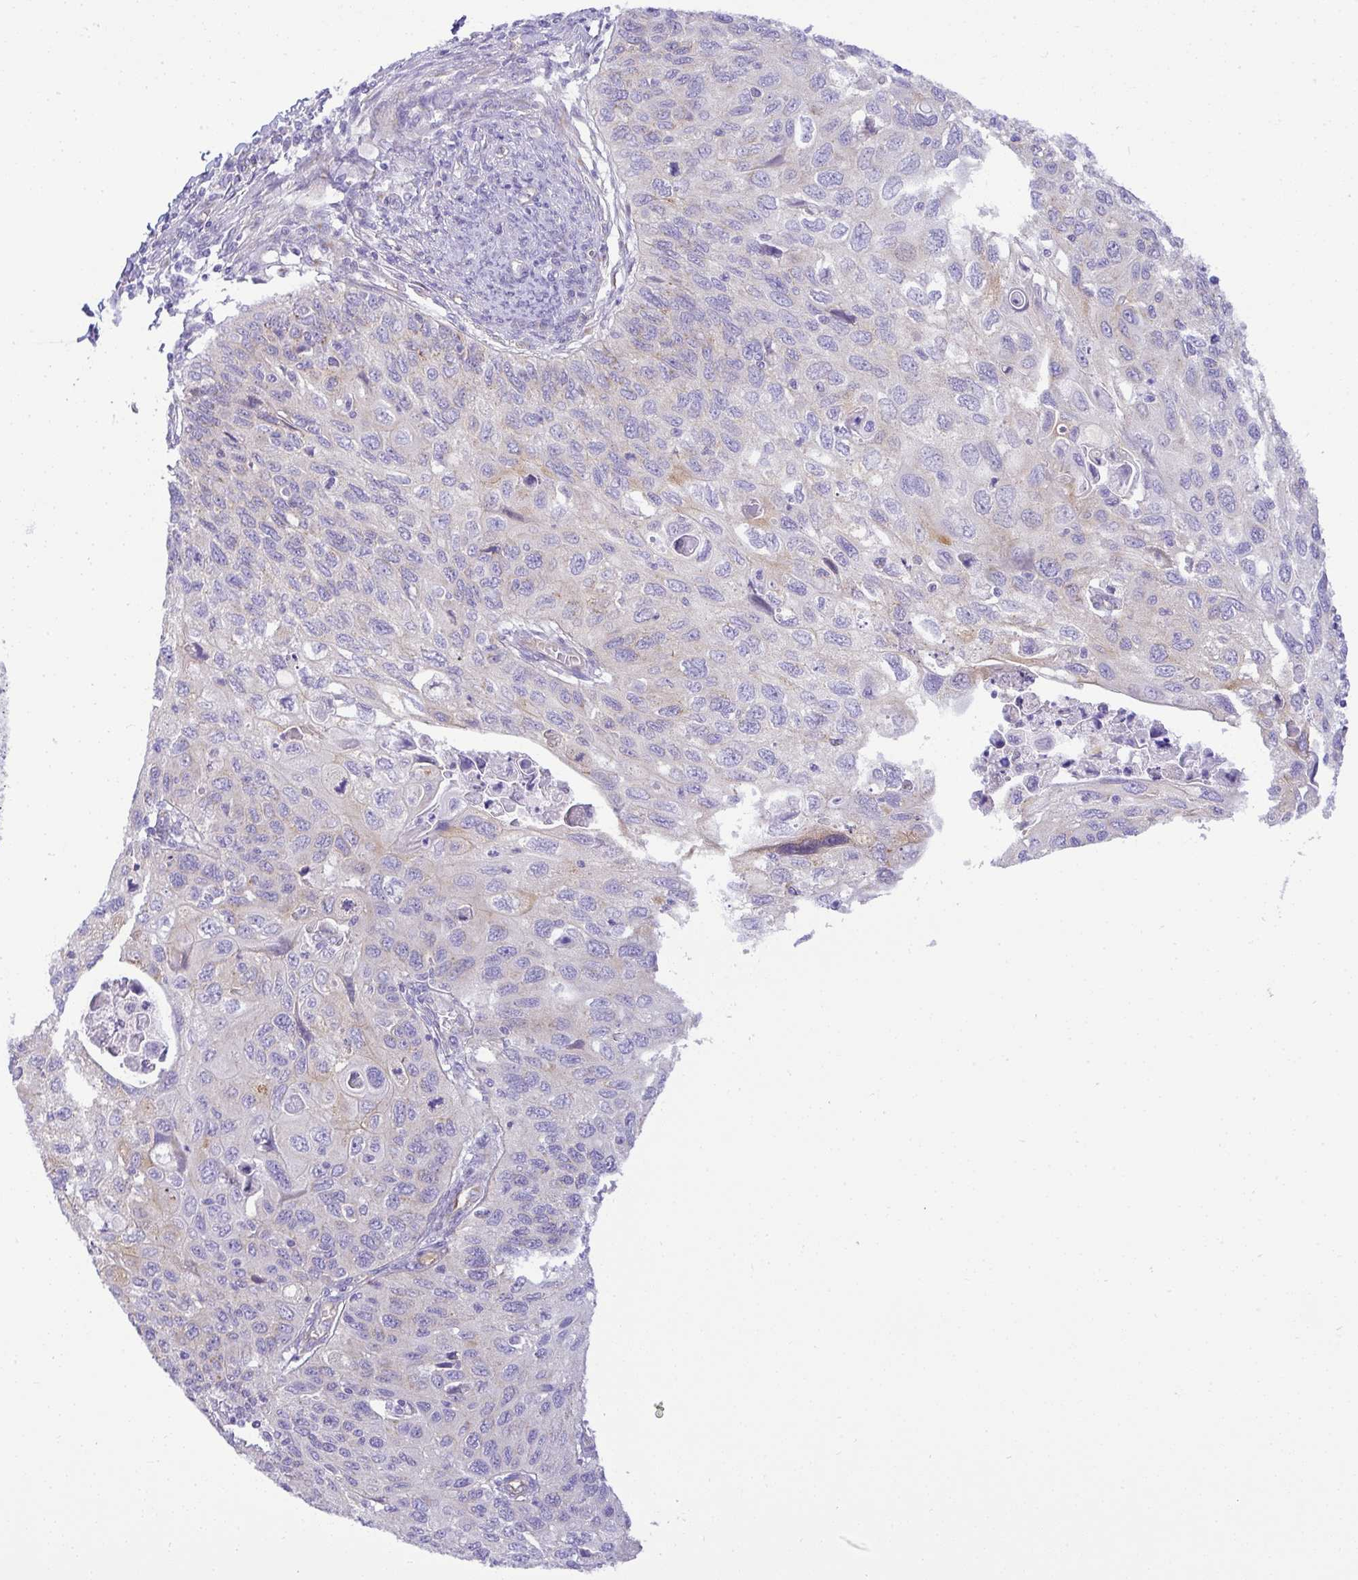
{"staining": {"intensity": "moderate", "quantity": "25%-75%", "location": "cytoplasmic/membranous"}, "tissue": "cervical cancer", "cell_type": "Tumor cells", "image_type": "cancer", "snomed": [{"axis": "morphology", "description": "Squamous cell carcinoma, NOS"}, {"axis": "topography", "description": "Cervix"}], "caption": "Immunohistochemistry (IHC) of cervical cancer (squamous cell carcinoma) exhibits medium levels of moderate cytoplasmic/membranous expression in approximately 25%-75% of tumor cells. (DAB IHC, brown staining for protein, blue staining for nuclei).", "gene": "FAM177A1", "patient": {"sex": "female", "age": 70}}